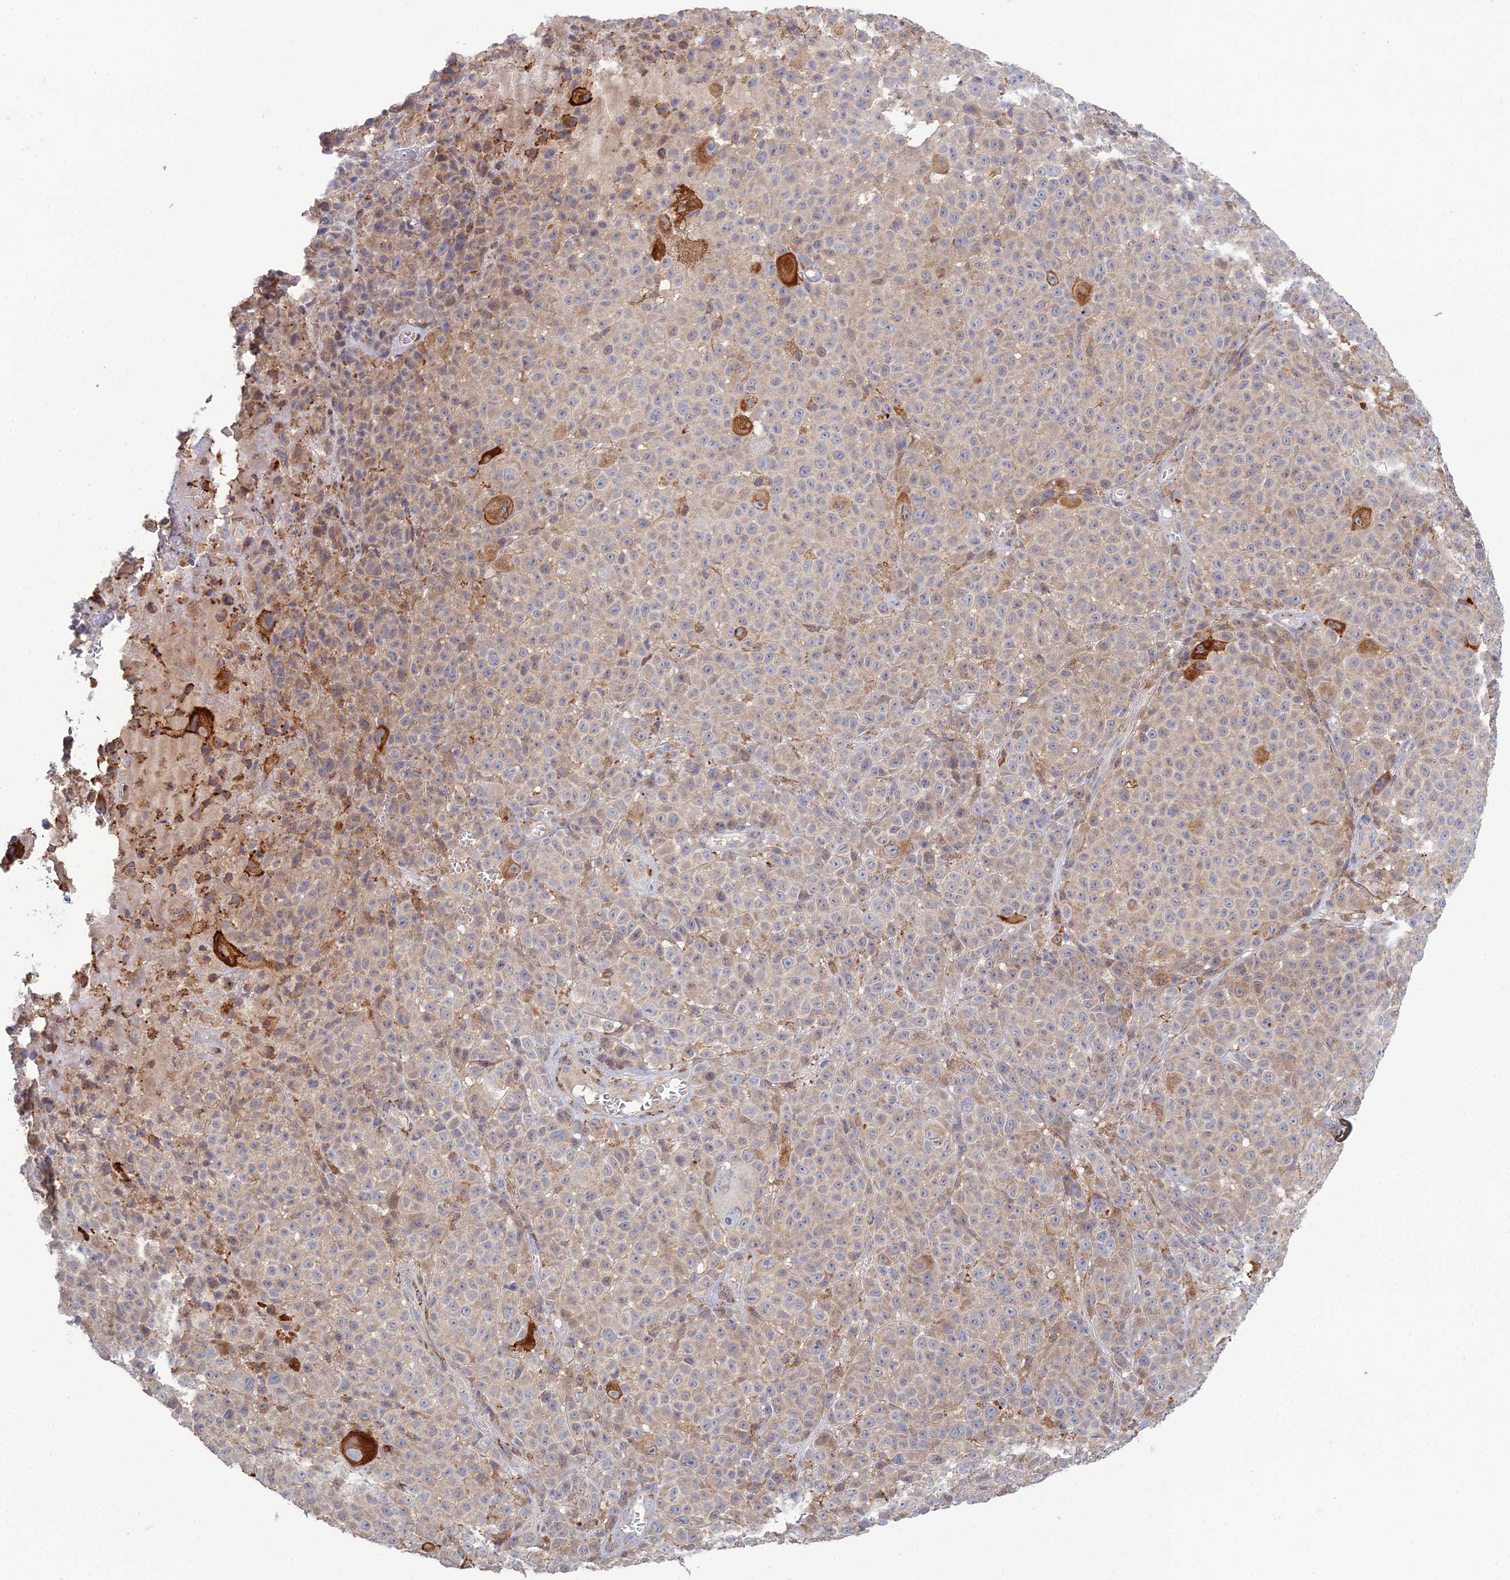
{"staining": {"intensity": "weak", "quantity": "<25%", "location": "cytoplasmic/membranous"}, "tissue": "melanoma", "cell_type": "Tumor cells", "image_type": "cancer", "snomed": [{"axis": "morphology", "description": "Malignant melanoma, NOS"}, {"axis": "topography", "description": "Skin"}], "caption": "This is a histopathology image of IHC staining of melanoma, which shows no staining in tumor cells.", "gene": "TRAPPC6A", "patient": {"sex": "female", "age": 94}}